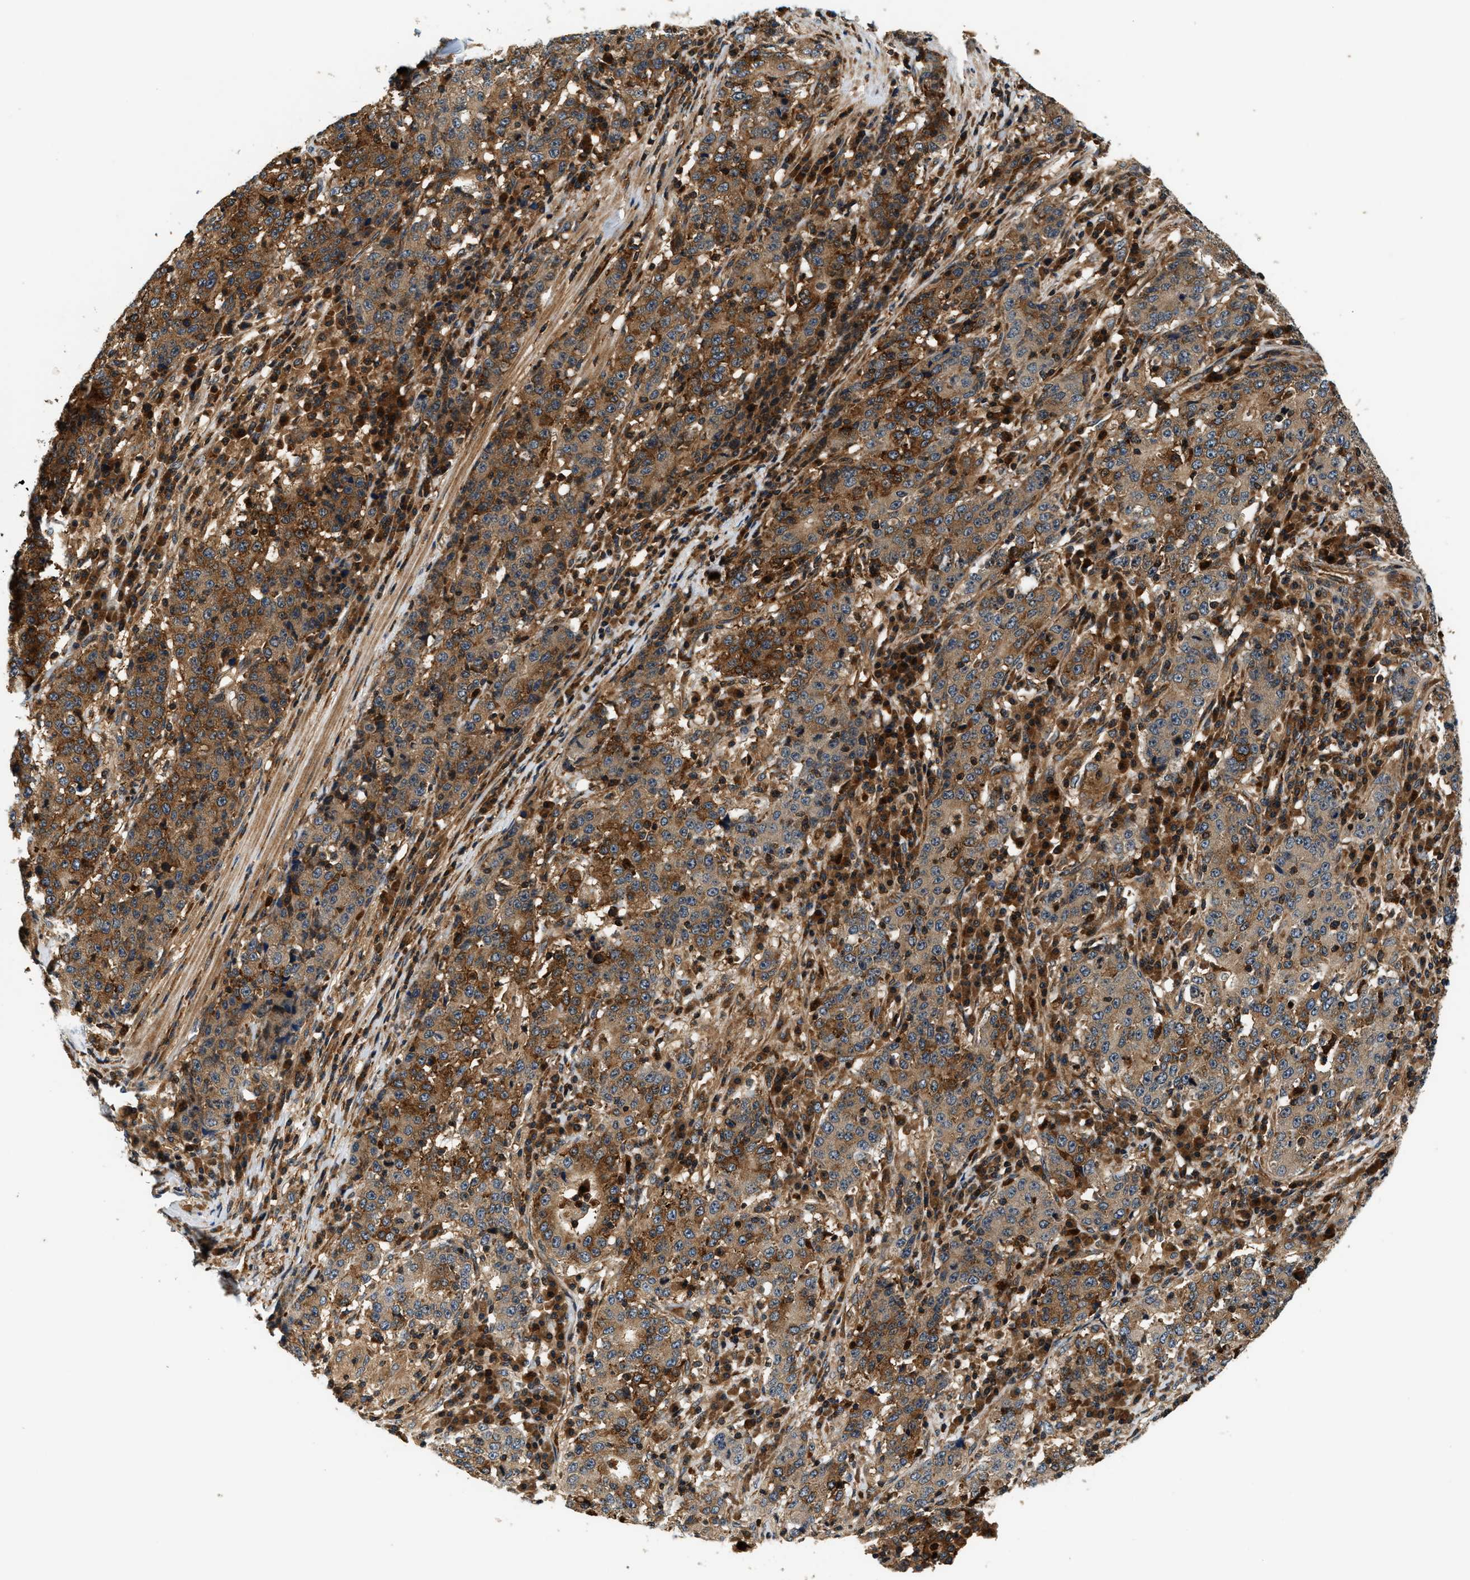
{"staining": {"intensity": "moderate", "quantity": ">75%", "location": "cytoplasmic/membranous"}, "tissue": "stomach cancer", "cell_type": "Tumor cells", "image_type": "cancer", "snomed": [{"axis": "morphology", "description": "Adenocarcinoma, NOS"}, {"axis": "topography", "description": "Stomach"}], "caption": "Immunohistochemical staining of adenocarcinoma (stomach) exhibits medium levels of moderate cytoplasmic/membranous protein positivity in about >75% of tumor cells.", "gene": "SAMD9", "patient": {"sex": "male", "age": 59}}